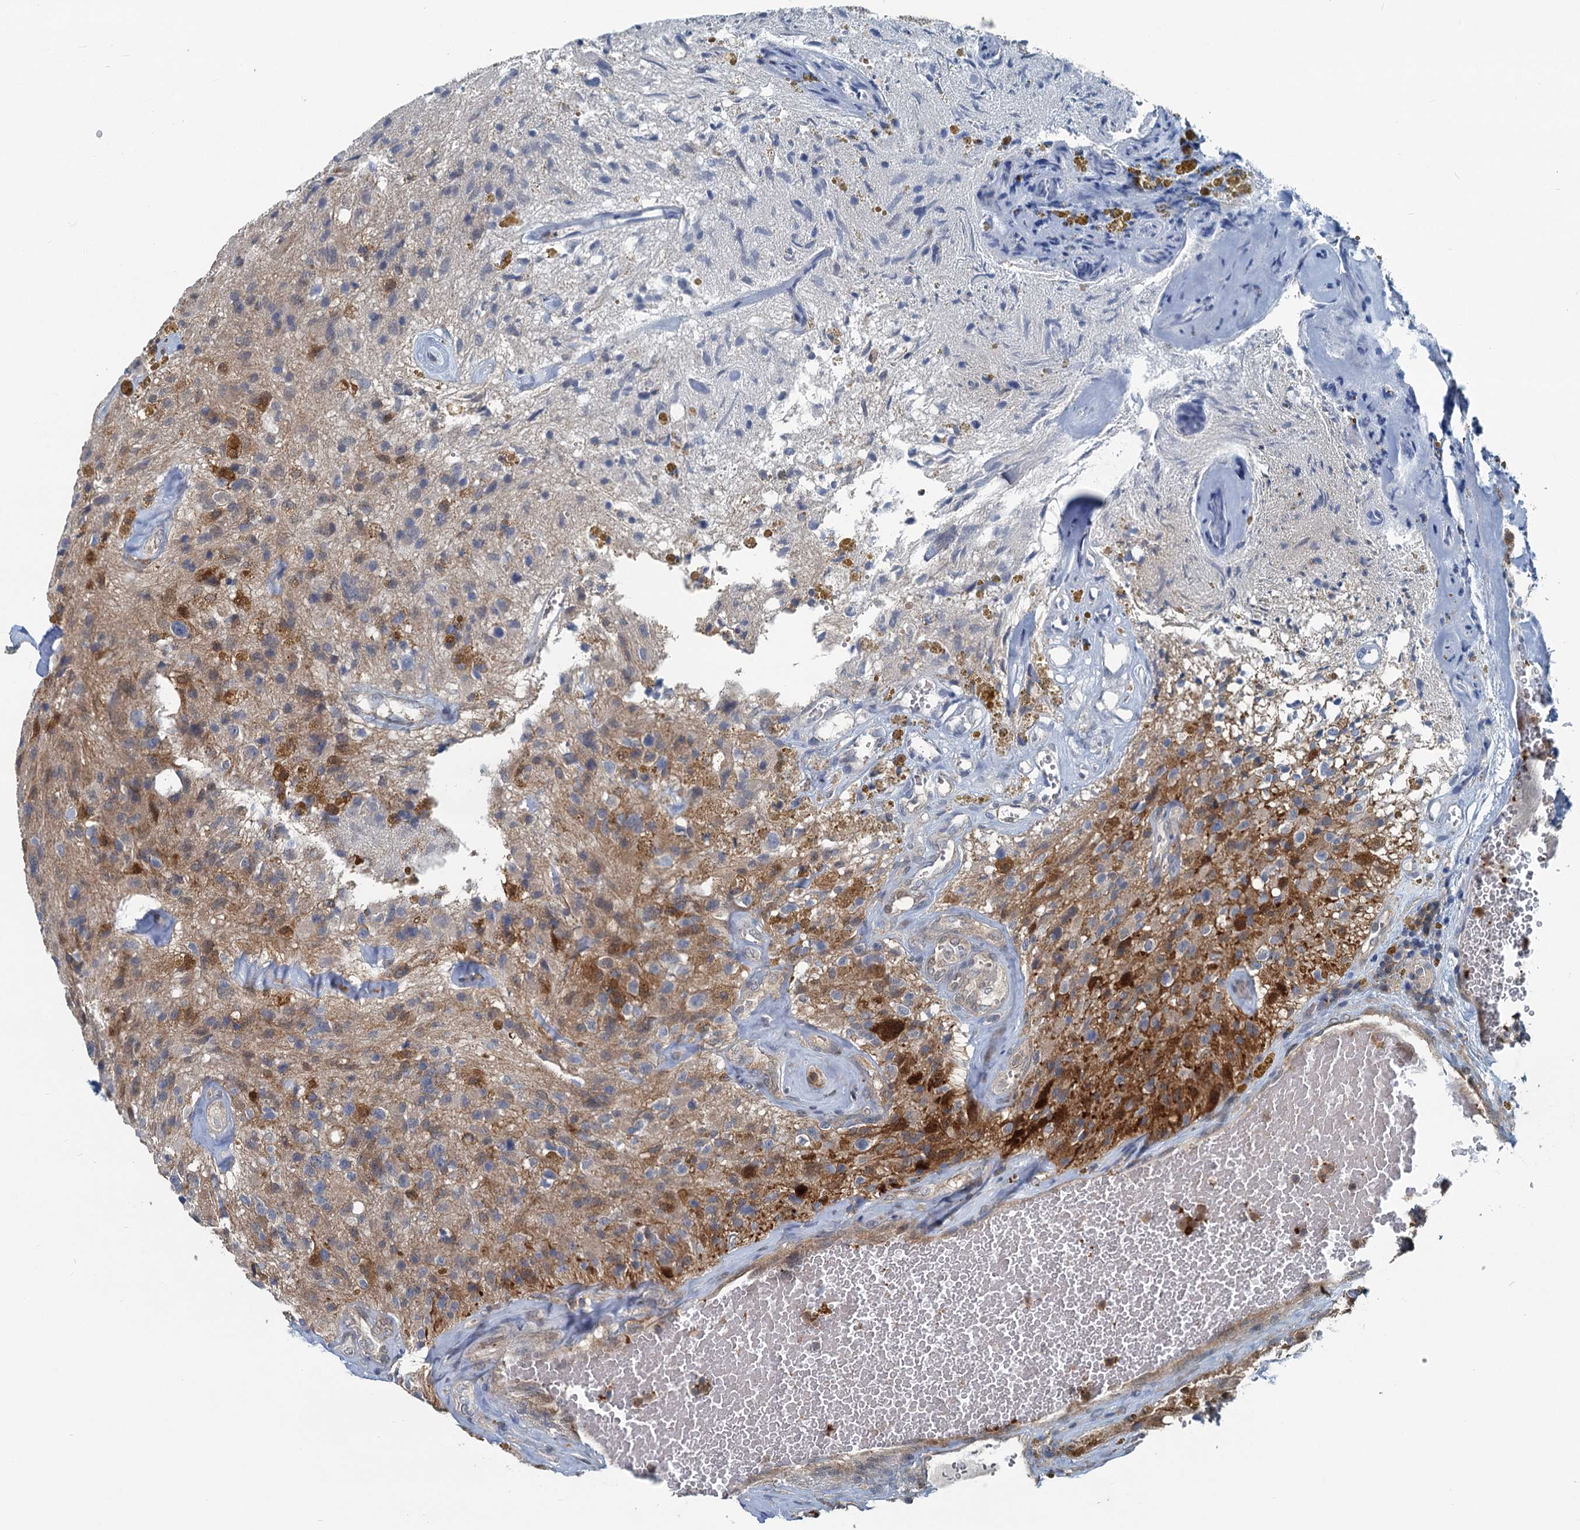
{"staining": {"intensity": "moderate", "quantity": "<25%", "location": "cytoplasmic/membranous"}, "tissue": "glioma", "cell_type": "Tumor cells", "image_type": "cancer", "snomed": [{"axis": "morphology", "description": "Glioma, malignant, High grade"}, {"axis": "topography", "description": "Brain"}], "caption": "A brown stain shows moderate cytoplasmic/membranous staining of a protein in malignant glioma (high-grade) tumor cells.", "gene": "GCLM", "patient": {"sex": "male", "age": 69}}